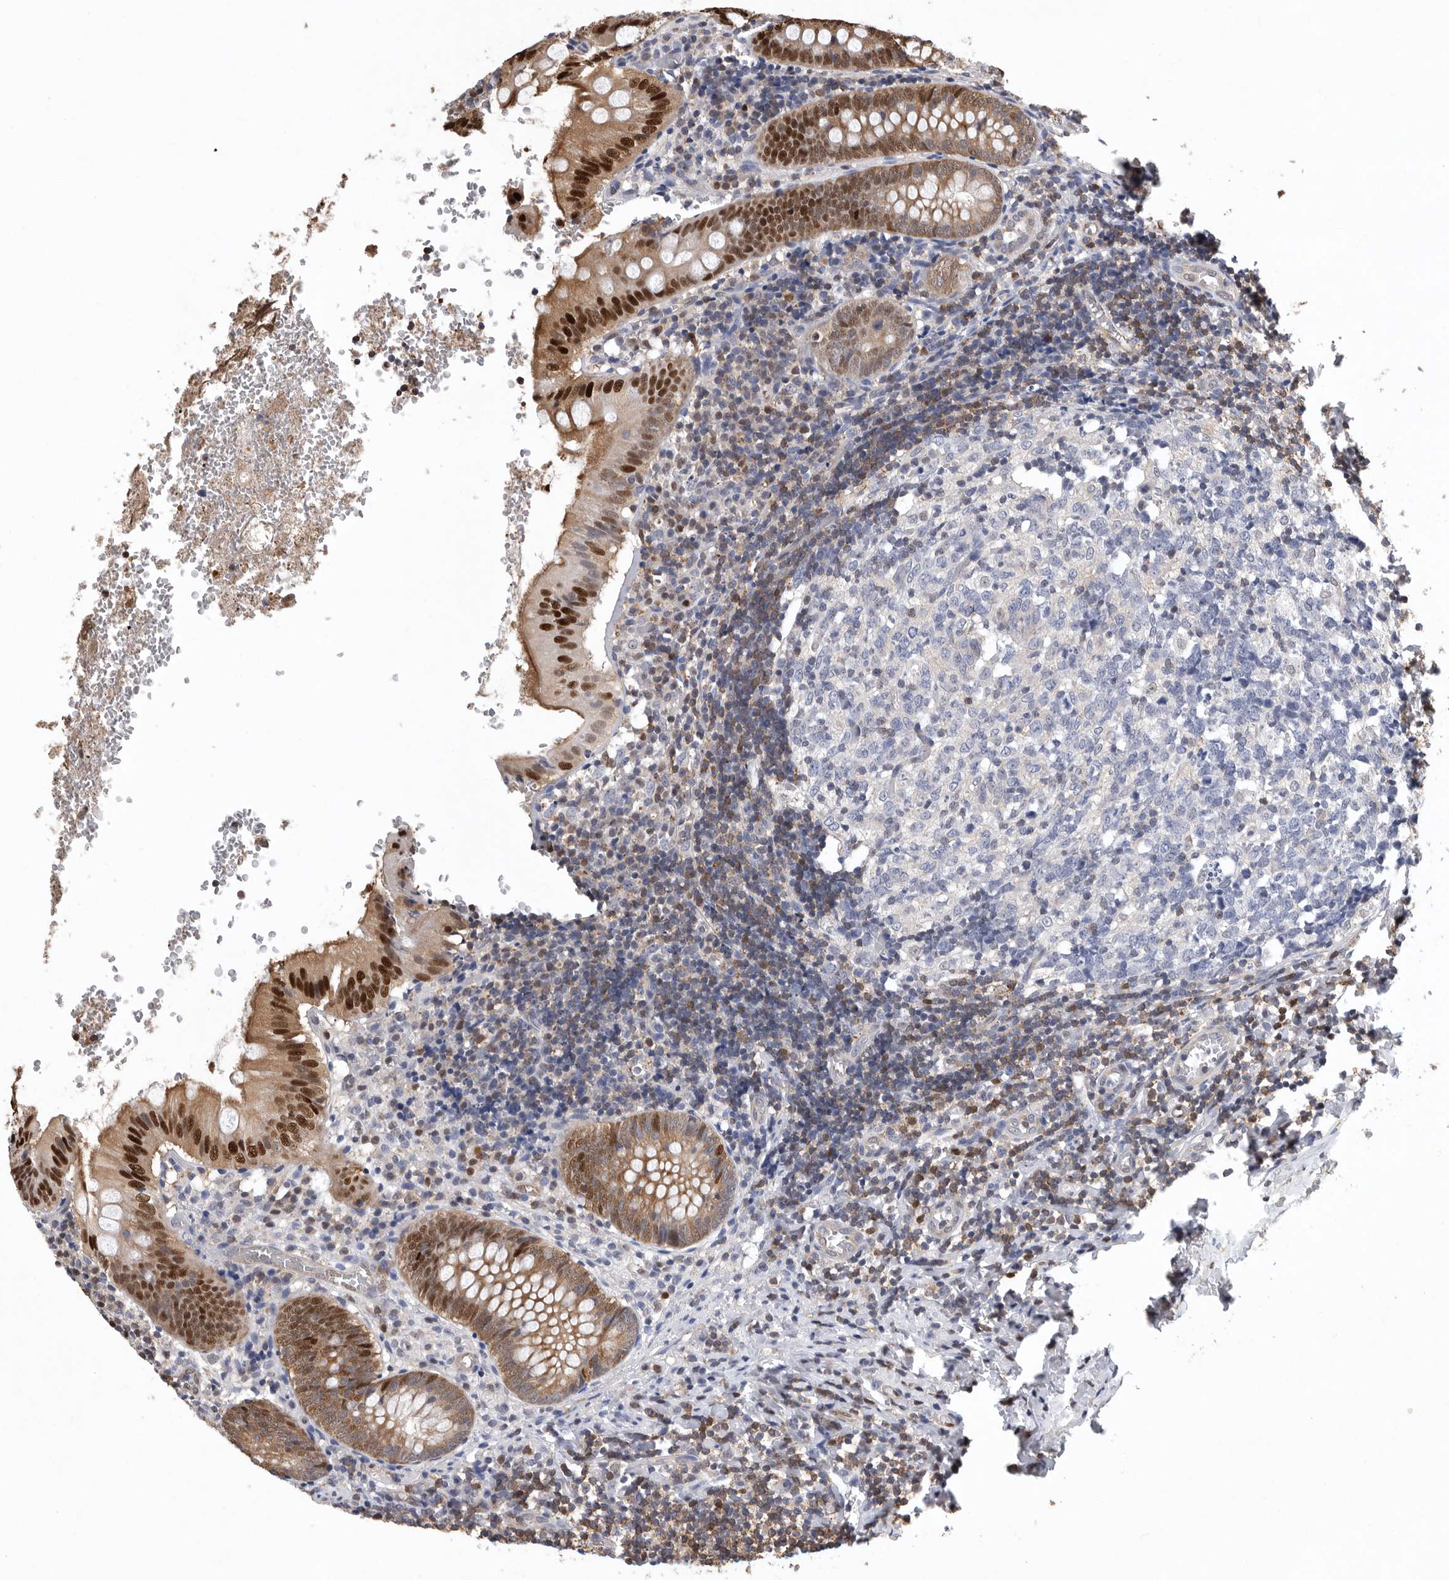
{"staining": {"intensity": "strong", "quantity": ">75%", "location": "cytoplasmic/membranous,nuclear"}, "tissue": "appendix", "cell_type": "Glandular cells", "image_type": "normal", "snomed": [{"axis": "morphology", "description": "Normal tissue, NOS"}, {"axis": "topography", "description": "Appendix"}], "caption": "Brown immunohistochemical staining in unremarkable human appendix demonstrates strong cytoplasmic/membranous,nuclear positivity in about >75% of glandular cells.", "gene": "PDCD4", "patient": {"sex": "male", "age": 8}}